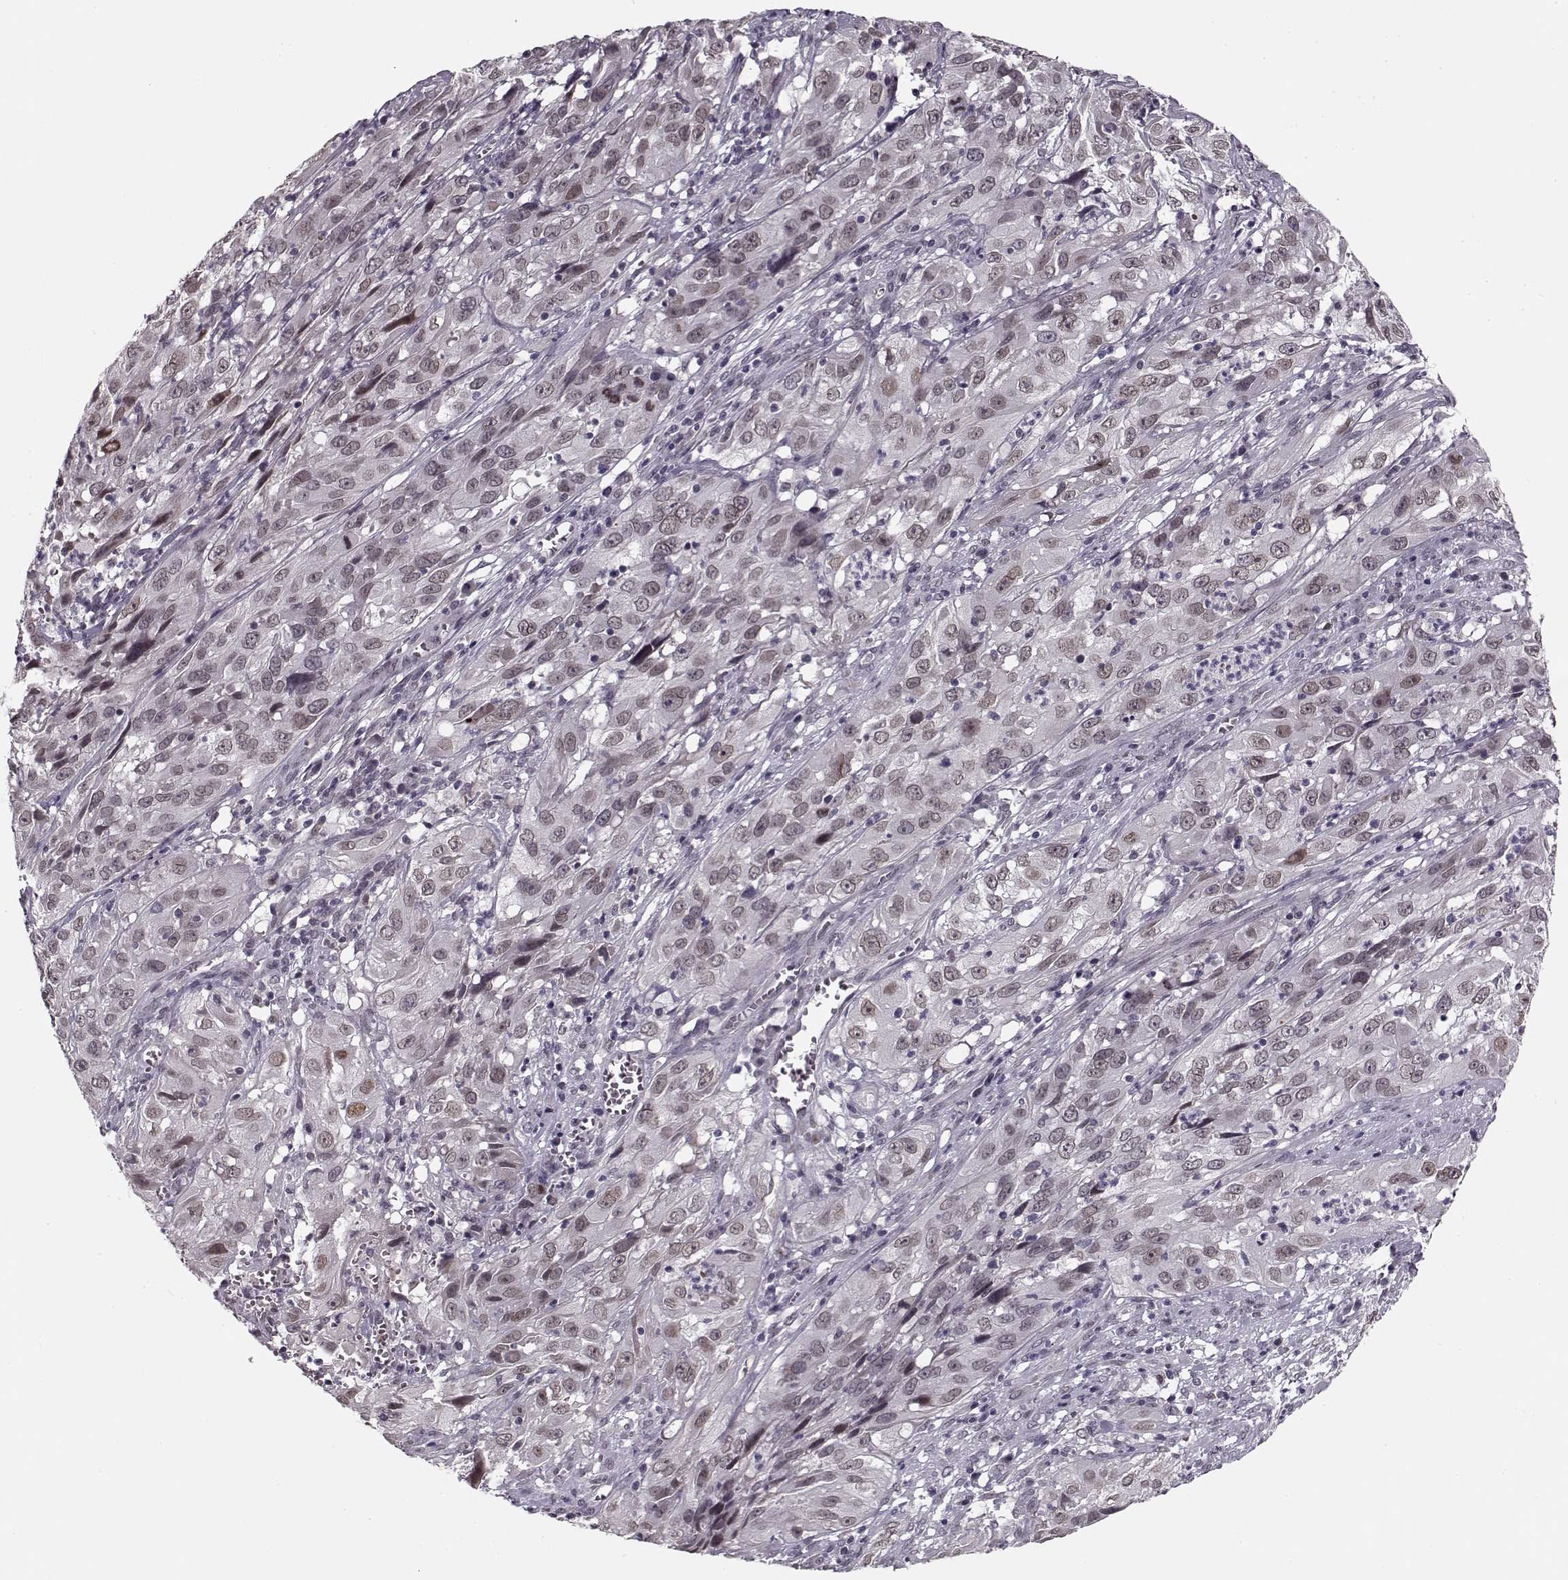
{"staining": {"intensity": "weak", "quantity": "25%-75%", "location": "cytoplasmic/membranous,nuclear"}, "tissue": "cervical cancer", "cell_type": "Tumor cells", "image_type": "cancer", "snomed": [{"axis": "morphology", "description": "Squamous cell carcinoma, NOS"}, {"axis": "topography", "description": "Cervix"}], "caption": "This is an image of immunohistochemistry (IHC) staining of cervical cancer (squamous cell carcinoma), which shows weak positivity in the cytoplasmic/membranous and nuclear of tumor cells.", "gene": "DNAI3", "patient": {"sex": "female", "age": 32}}